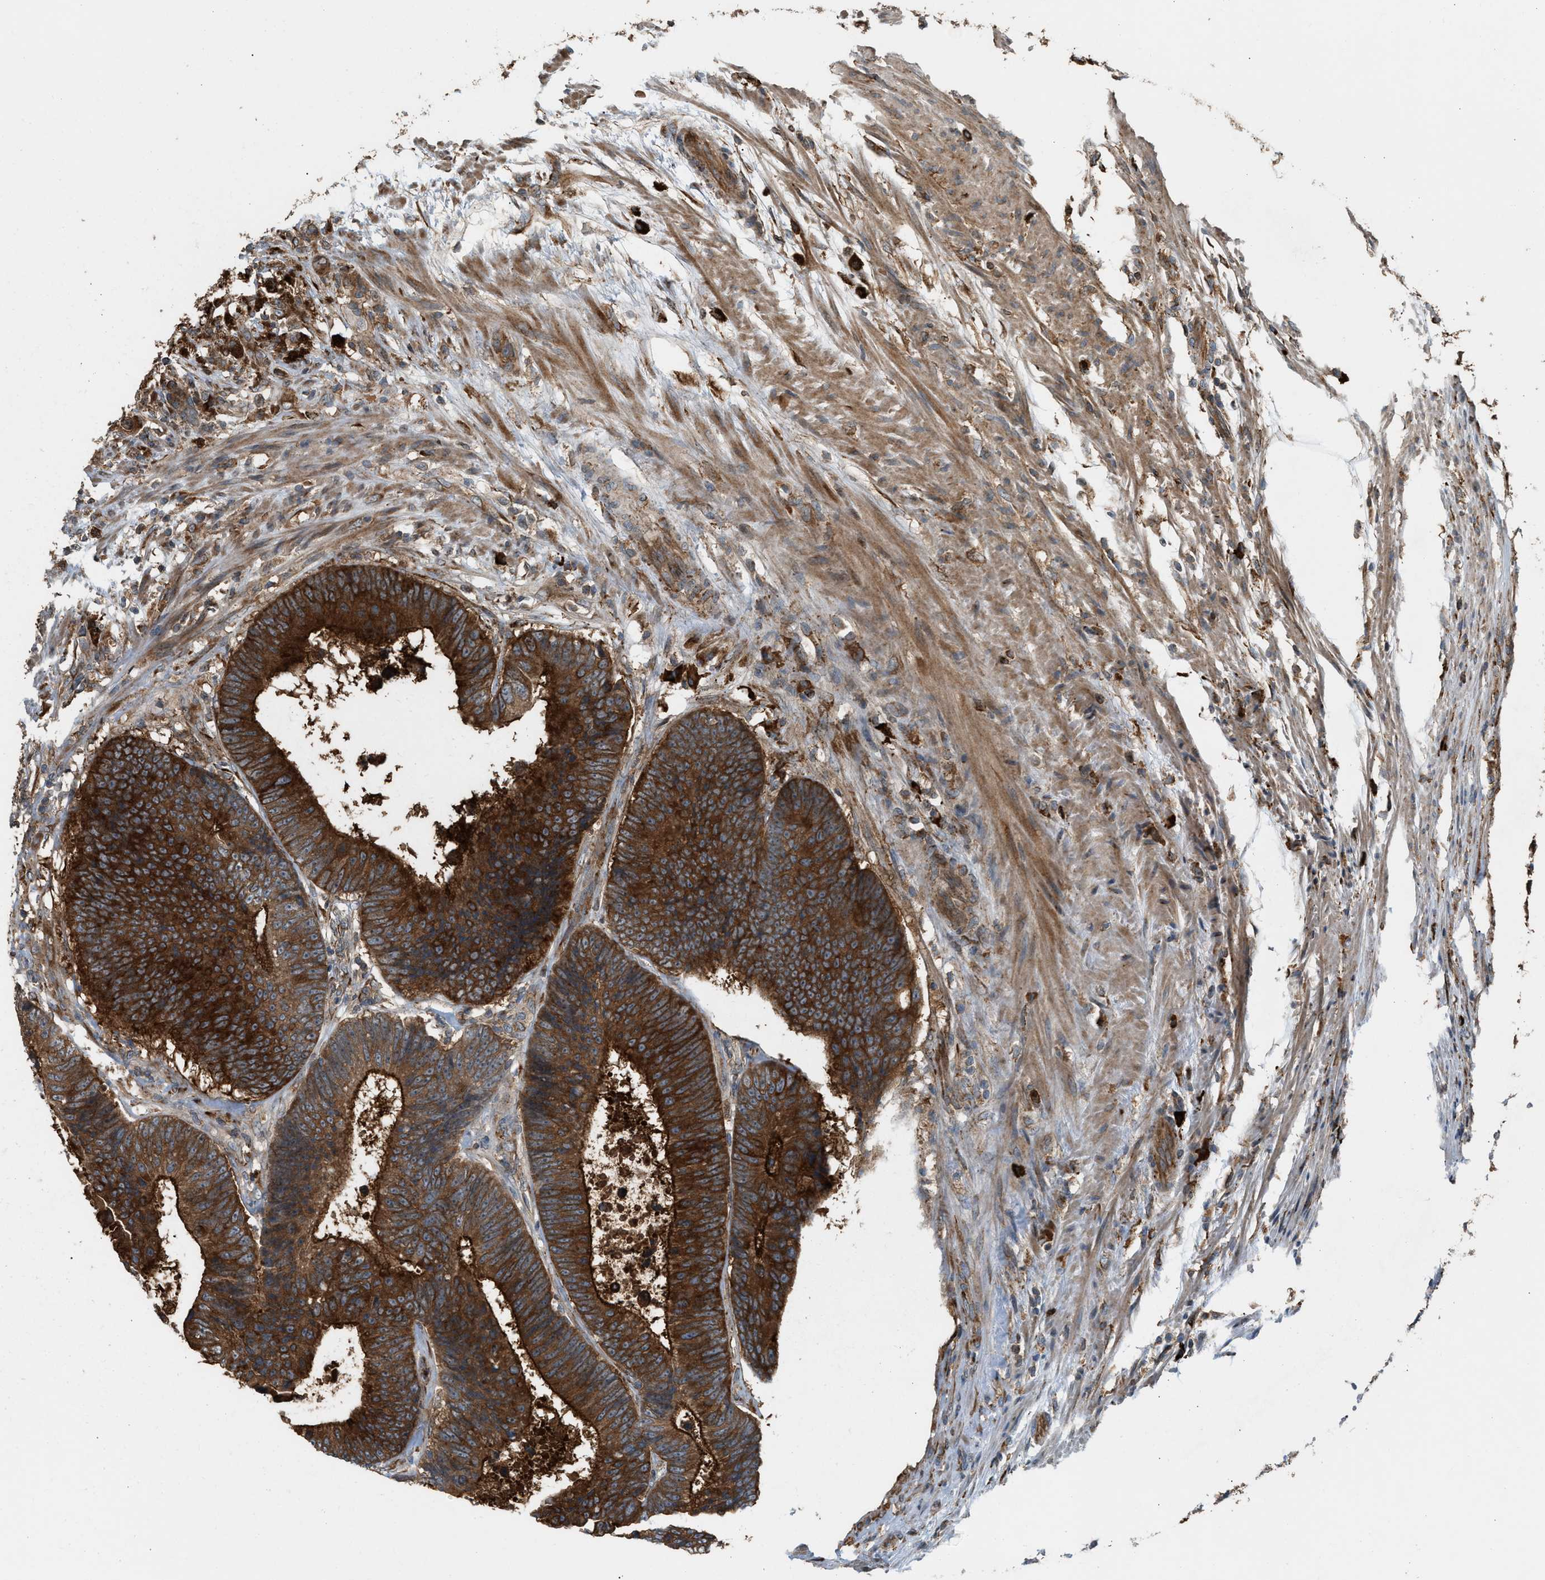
{"staining": {"intensity": "strong", "quantity": ">75%", "location": "cytoplasmic/membranous"}, "tissue": "colorectal cancer", "cell_type": "Tumor cells", "image_type": "cancer", "snomed": [{"axis": "morphology", "description": "Adenocarcinoma, NOS"}, {"axis": "topography", "description": "Colon"}], "caption": "Immunohistochemical staining of human colorectal cancer displays high levels of strong cytoplasmic/membranous positivity in approximately >75% of tumor cells.", "gene": "BAIAP2L1", "patient": {"sex": "male", "age": 56}}